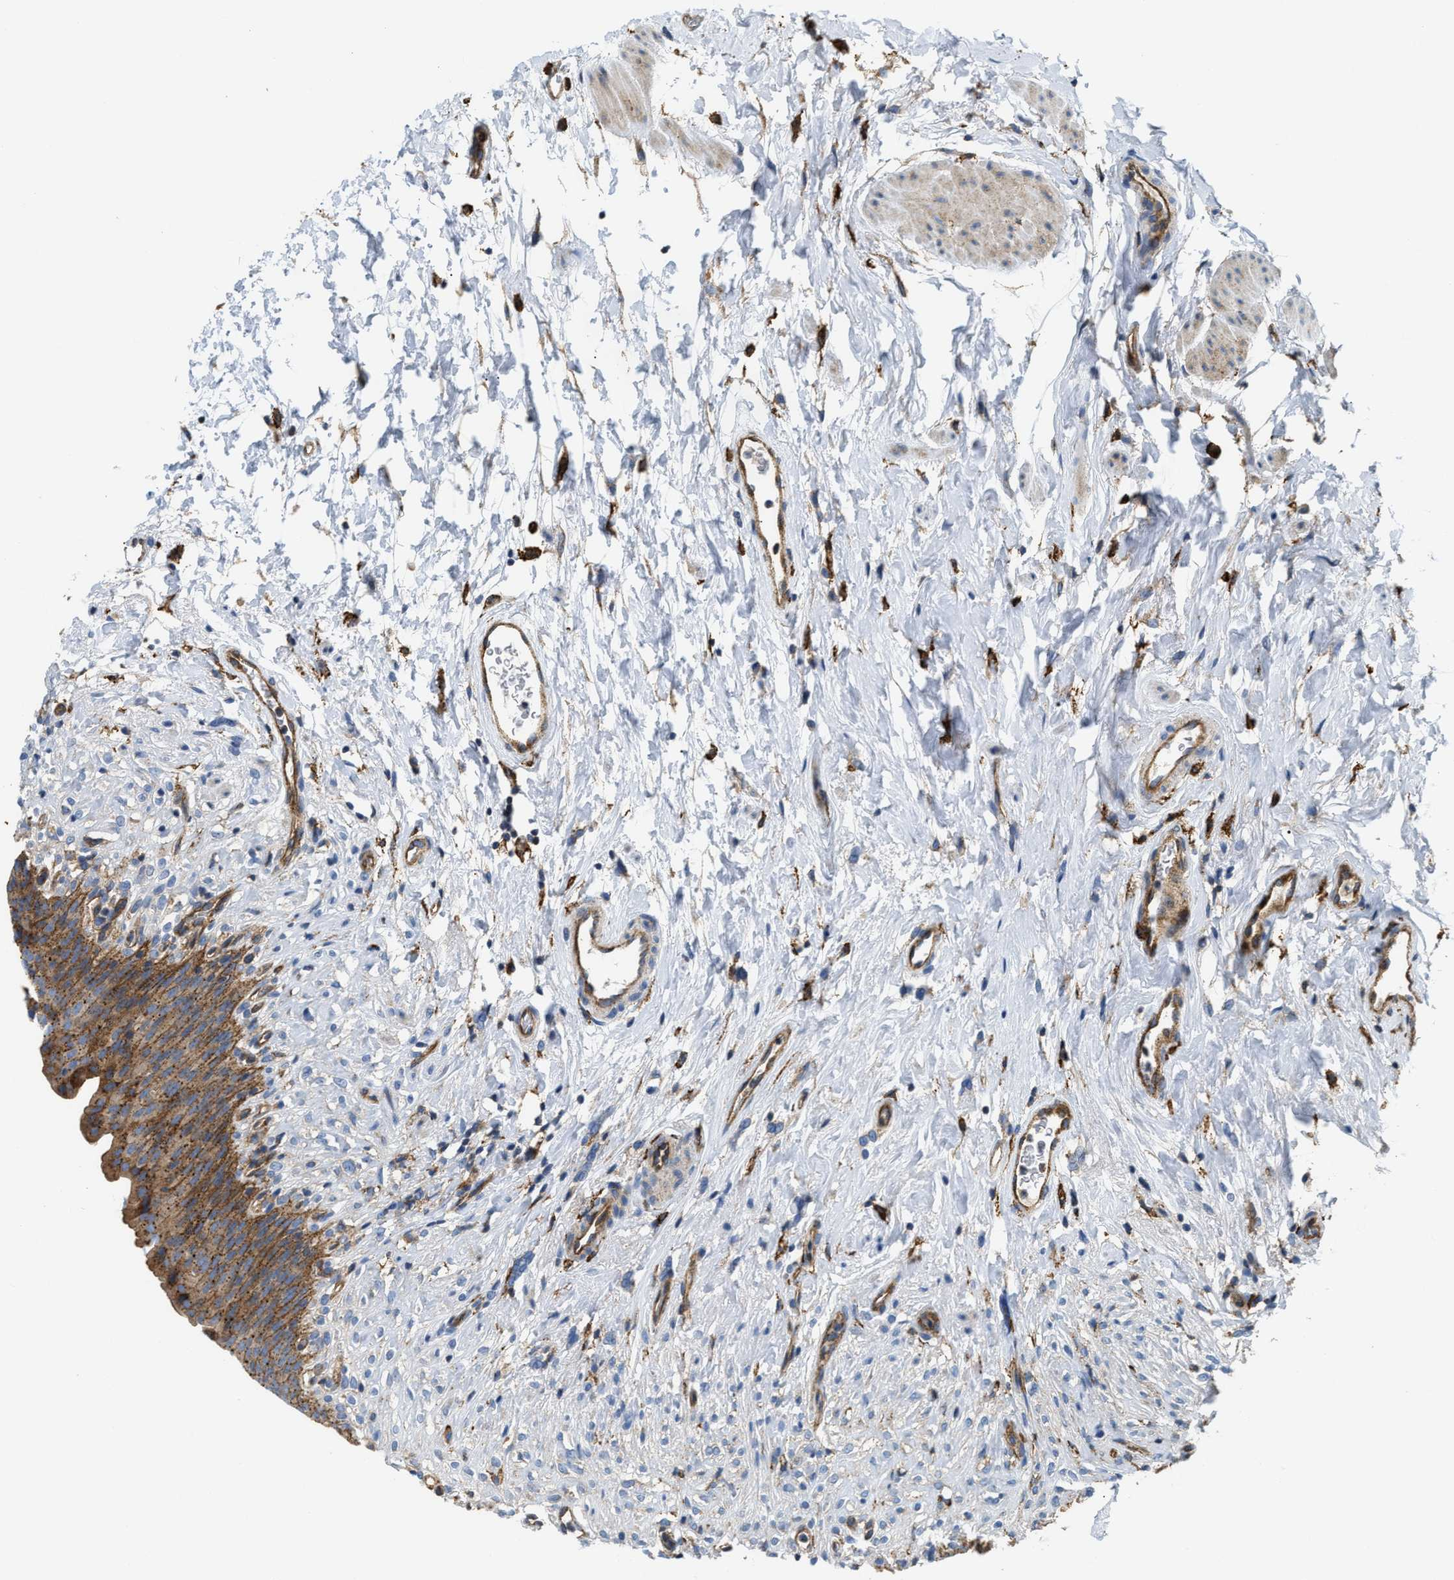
{"staining": {"intensity": "moderate", "quantity": "25%-75%", "location": "cytoplasmic/membranous"}, "tissue": "urinary bladder", "cell_type": "Urothelial cells", "image_type": "normal", "snomed": [{"axis": "morphology", "description": "Normal tissue, NOS"}, {"axis": "topography", "description": "Urinary bladder"}], "caption": "Urinary bladder stained for a protein shows moderate cytoplasmic/membranous positivity in urothelial cells.", "gene": "NSUN7", "patient": {"sex": "female", "age": 79}}